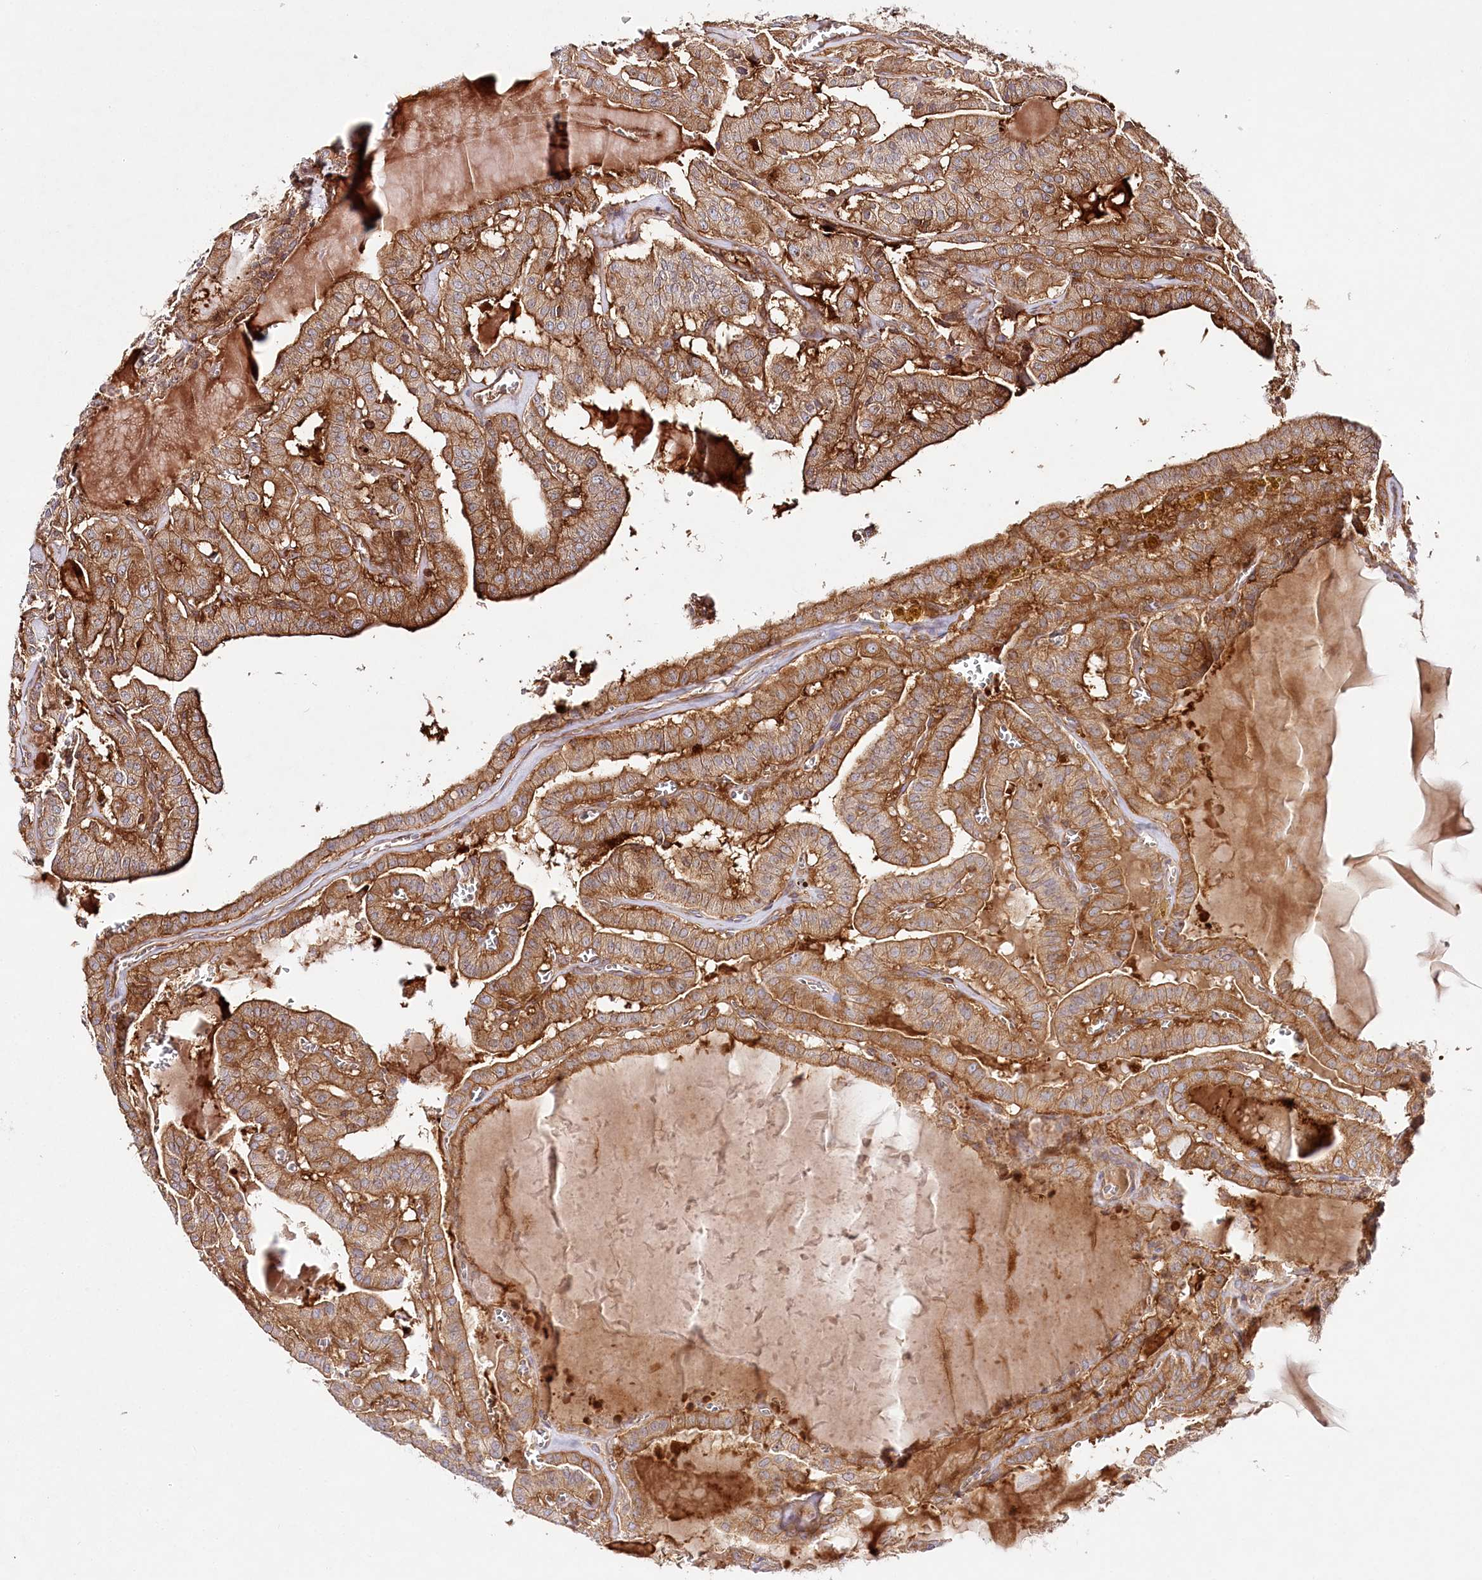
{"staining": {"intensity": "moderate", "quantity": ">75%", "location": "cytoplasmic/membranous"}, "tissue": "thyroid cancer", "cell_type": "Tumor cells", "image_type": "cancer", "snomed": [{"axis": "morphology", "description": "Papillary adenocarcinoma, NOS"}, {"axis": "topography", "description": "Thyroid gland"}], "caption": "Immunohistochemistry of human thyroid cancer demonstrates medium levels of moderate cytoplasmic/membranous expression in approximately >75% of tumor cells.", "gene": "ABRAXAS2", "patient": {"sex": "male", "age": 52}}